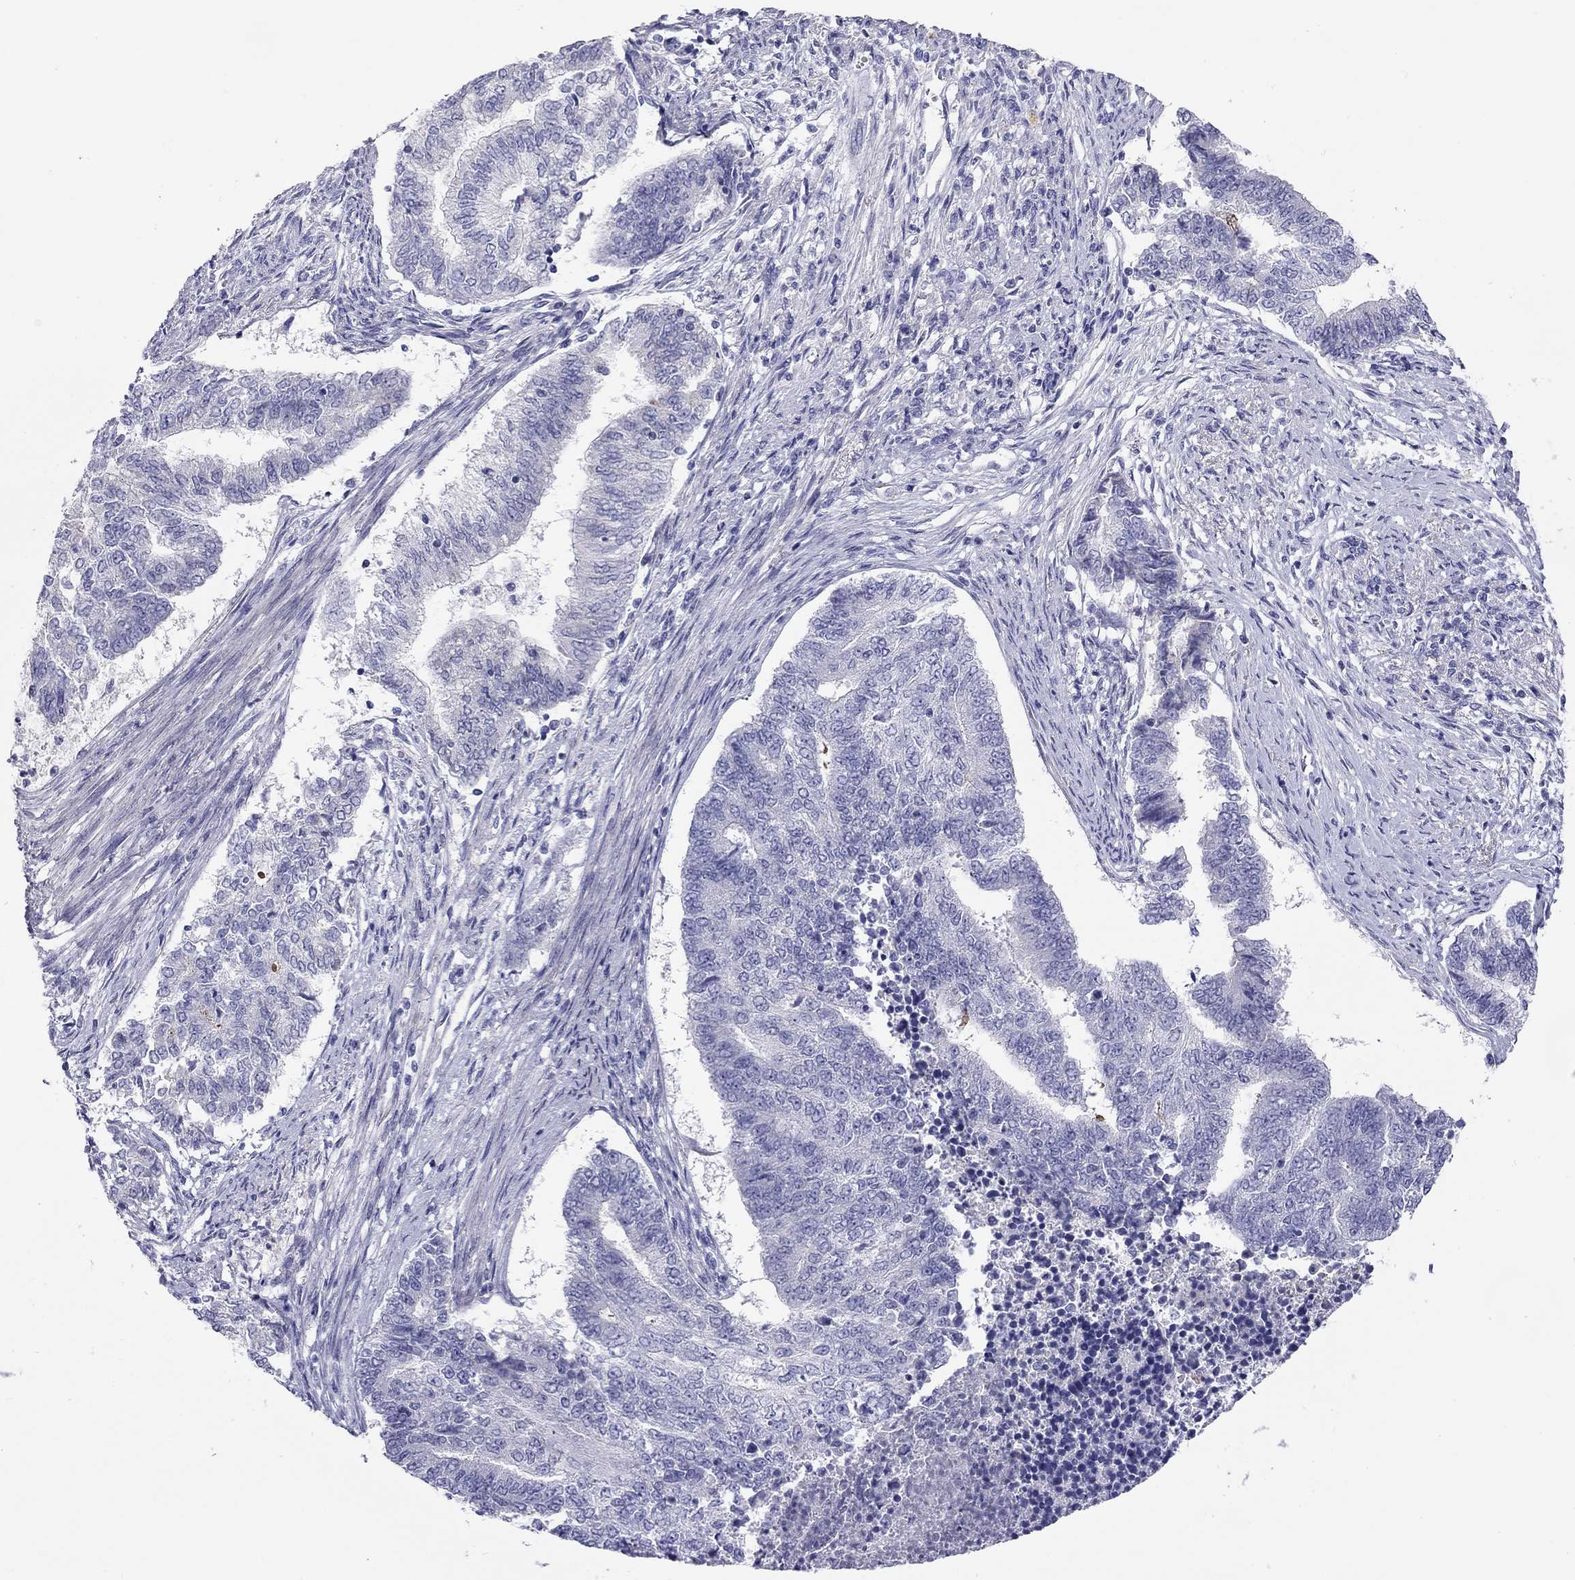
{"staining": {"intensity": "negative", "quantity": "none", "location": "none"}, "tissue": "endometrial cancer", "cell_type": "Tumor cells", "image_type": "cancer", "snomed": [{"axis": "morphology", "description": "Adenocarcinoma, NOS"}, {"axis": "topography", "description": "Endometrium"}], "caption": "An immunohistochemistry image of adenocarcinoma (endometrial) is shown. There is no staining in tumor cells of adenocarcinoma (endometrial). (DAB immunohistochemistry (IHC) visualized using brightfield microscopy, high magnification).", "gene": "RTL1", "patient": {"sex": "female", "age": 65}}